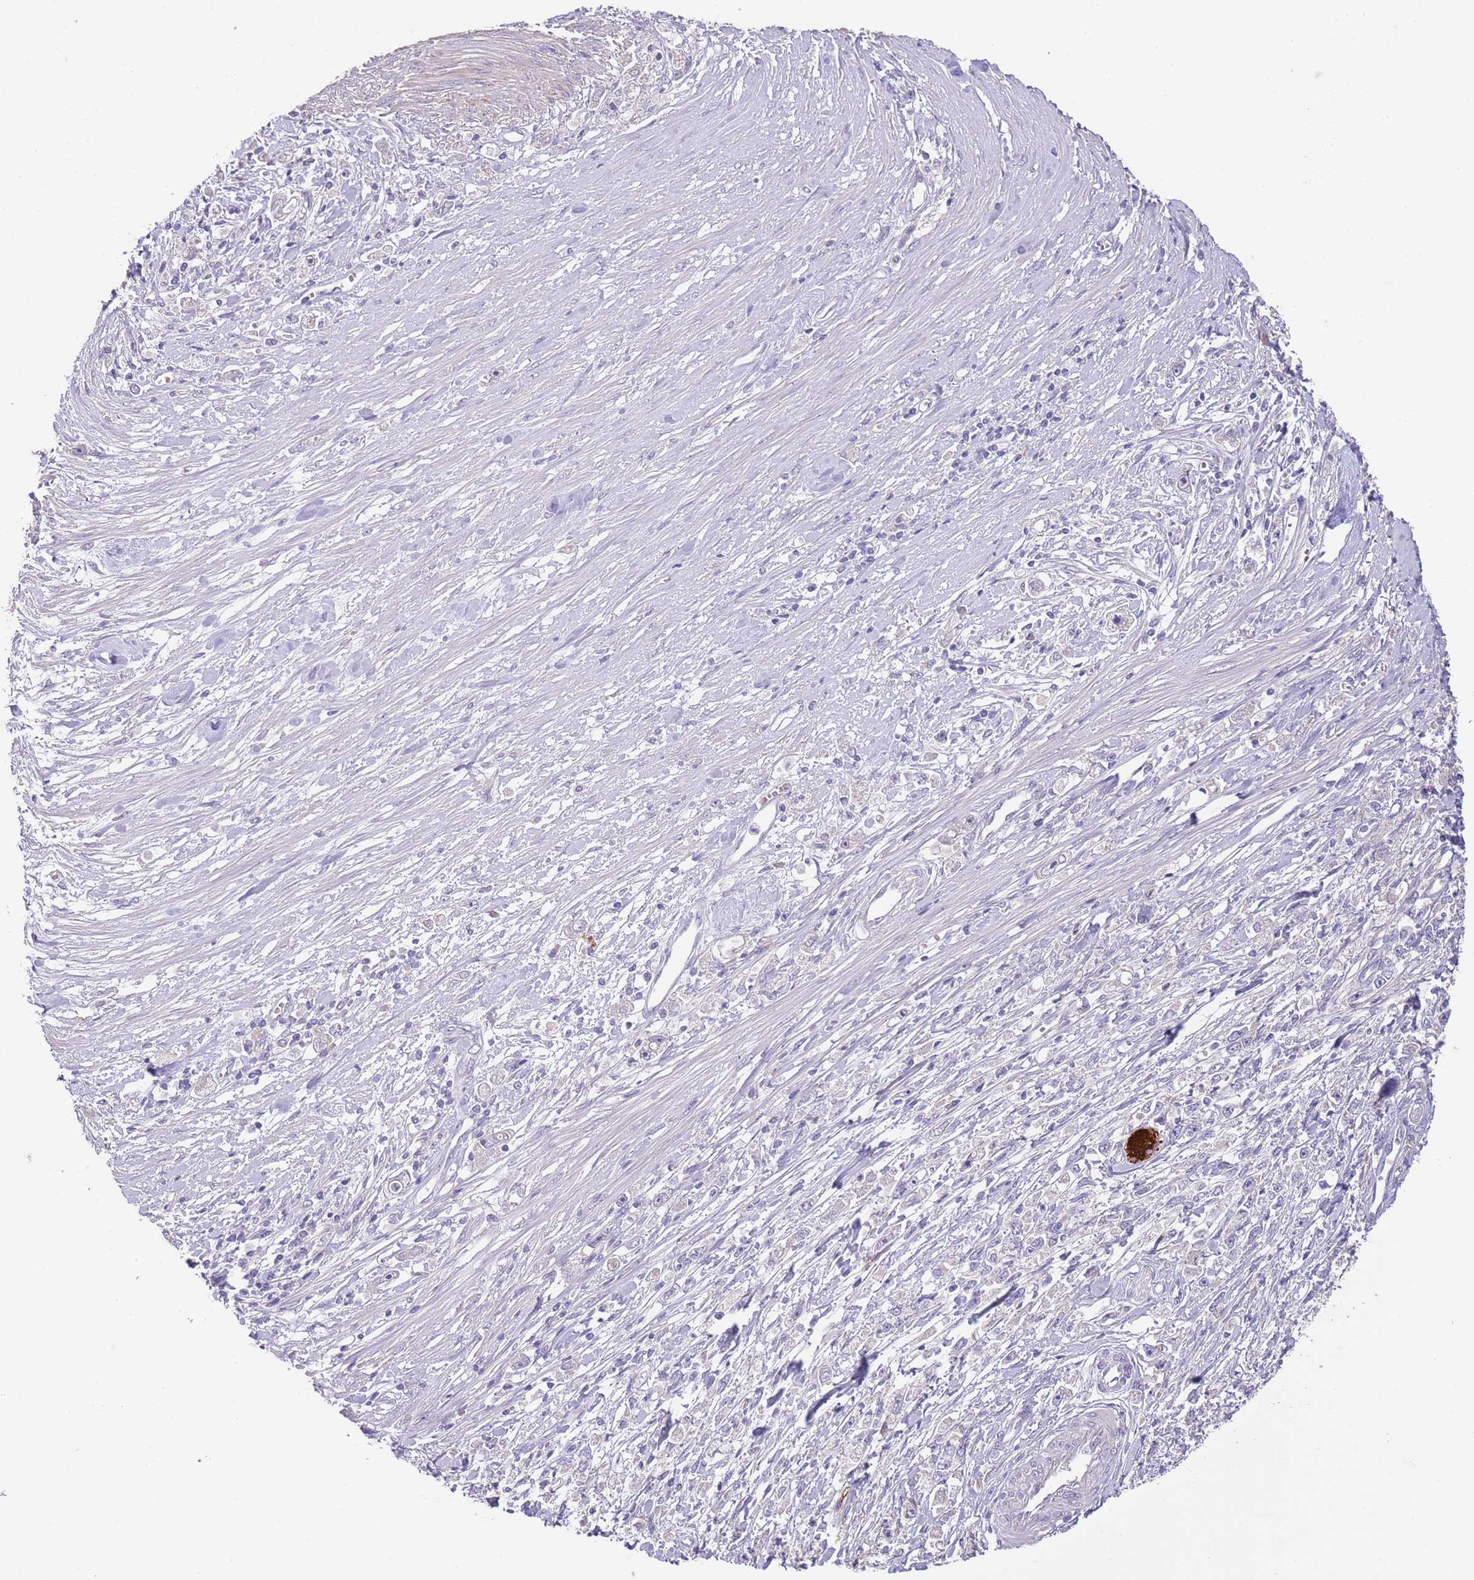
{"staining": {"intensity": "negative", "quantity": "none", "location": "none"}, "tissue": "stomach cancer", "cell_type": "Tumor cells", "image_type": "cancer", "snomed": [{"axis": "morphology", "description": "Adenocarcinoma, NOS"}, {"axis": "topography", "description": "Stomach"}], "caption": "Immunohistochemistry (IHC) of stomach adenocarcinoma demonstrates no positivity in tumor cells.", "gene": "ZNF658", "patient": {"sex": "female", "age": 59}}